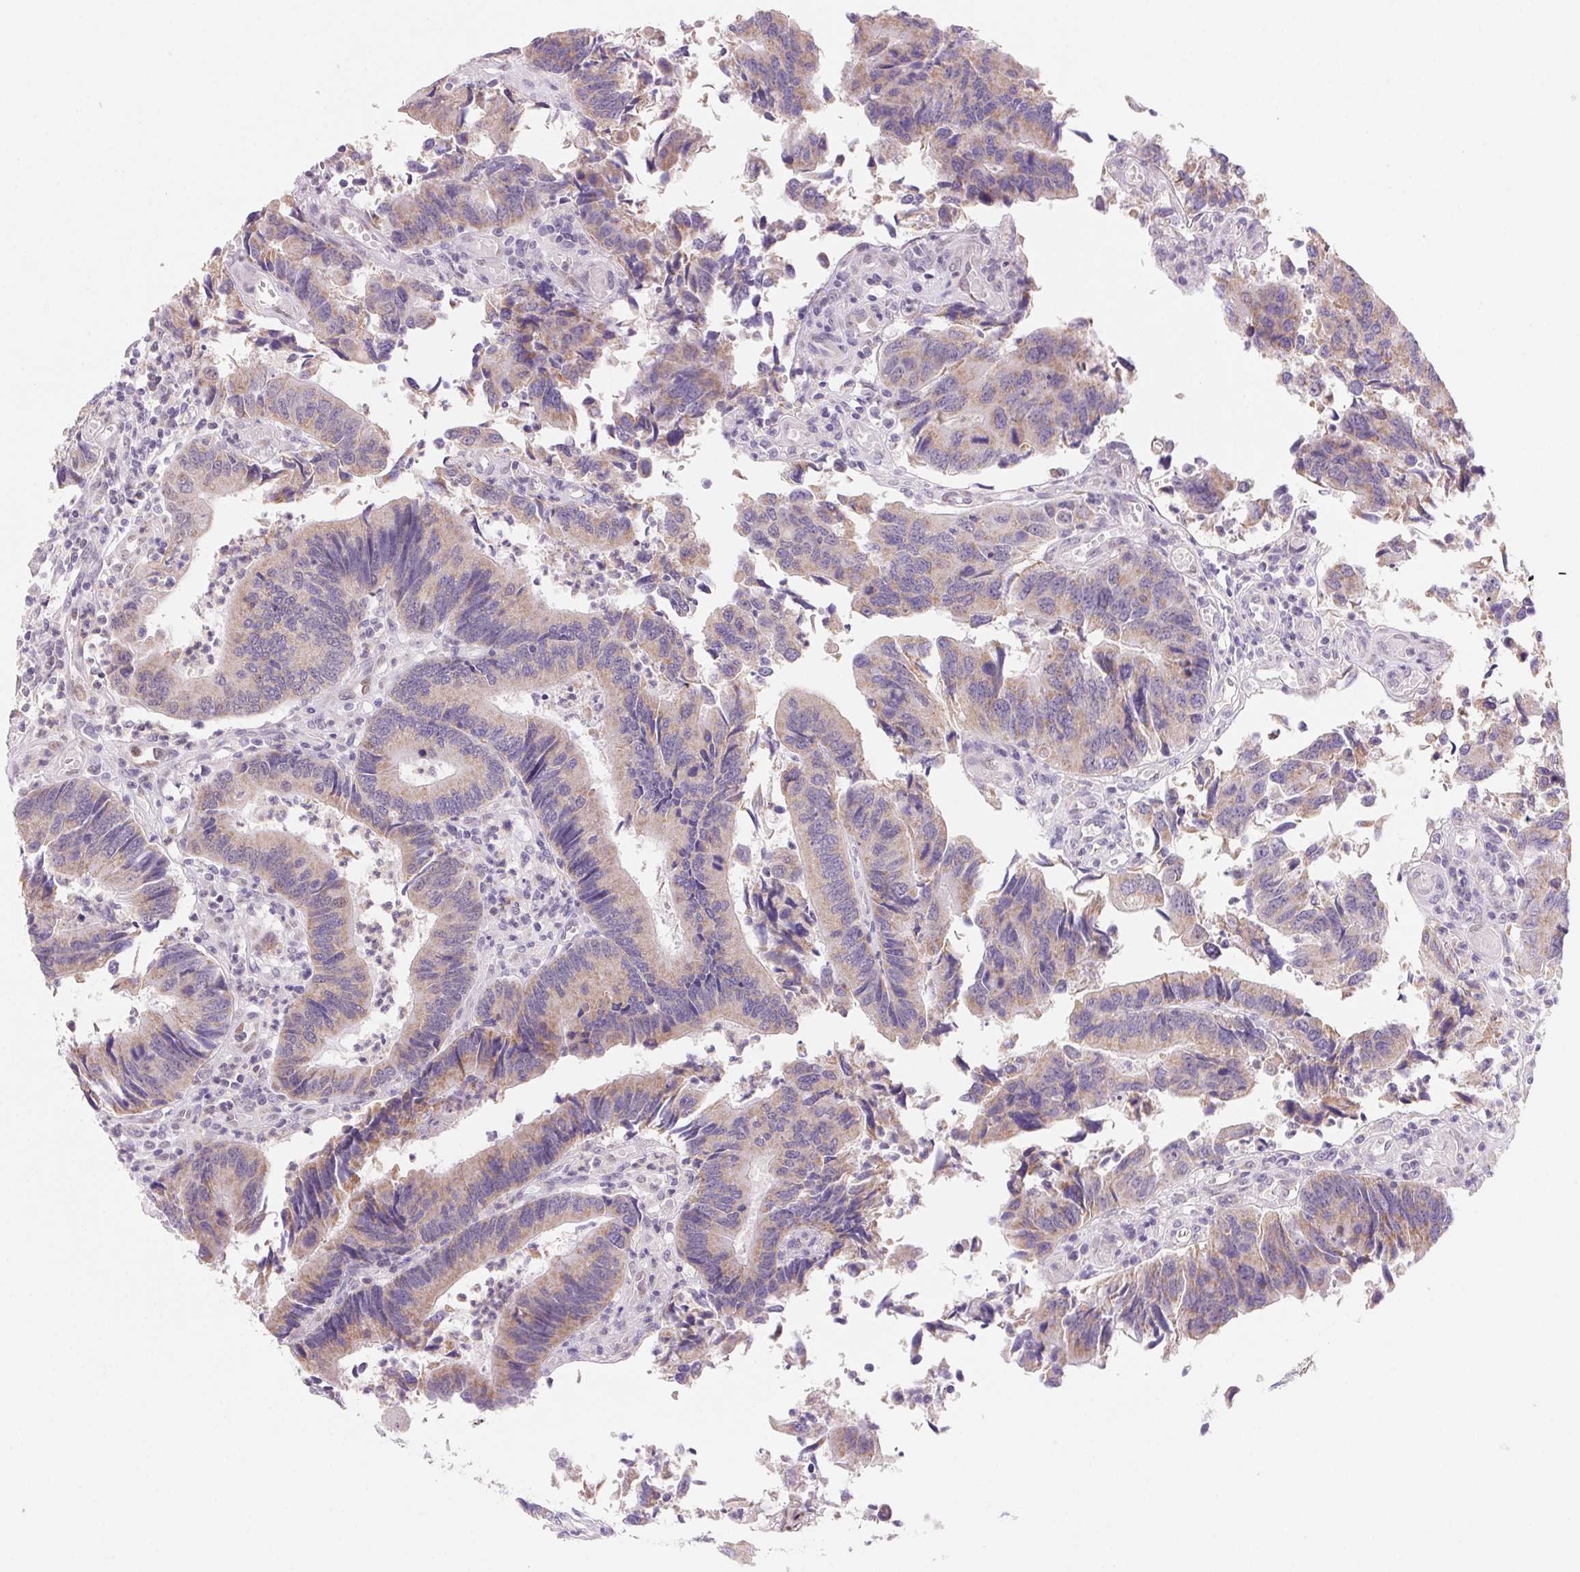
{"staining": {"intensity": "weak", "quantity": "25%-75%", "location": "cytoplasmic/membranous"}, "tissue": "colorectal cancer", "cell_type": "Tumor cells", "image_type": "cancer", "snomed": [{"axis": "morphology", "description": "Adenocarcinoma, NOS"}, {"axis": "topography", "description": "Colon"}], "caption": "Immunohistochemistry (IHC) (DAB (3,3'-diaminobenzidine)) staining of human colorectal cancer (adenocarcinoma) shows weak cytoplasmic/membranous protein expression in about 25%-75% of tumor cells. The protein is shown in brown color, while the nuclei are stained blue.", "gene": "DPPA5", "patient": {"sex": "female", "age": 67}}